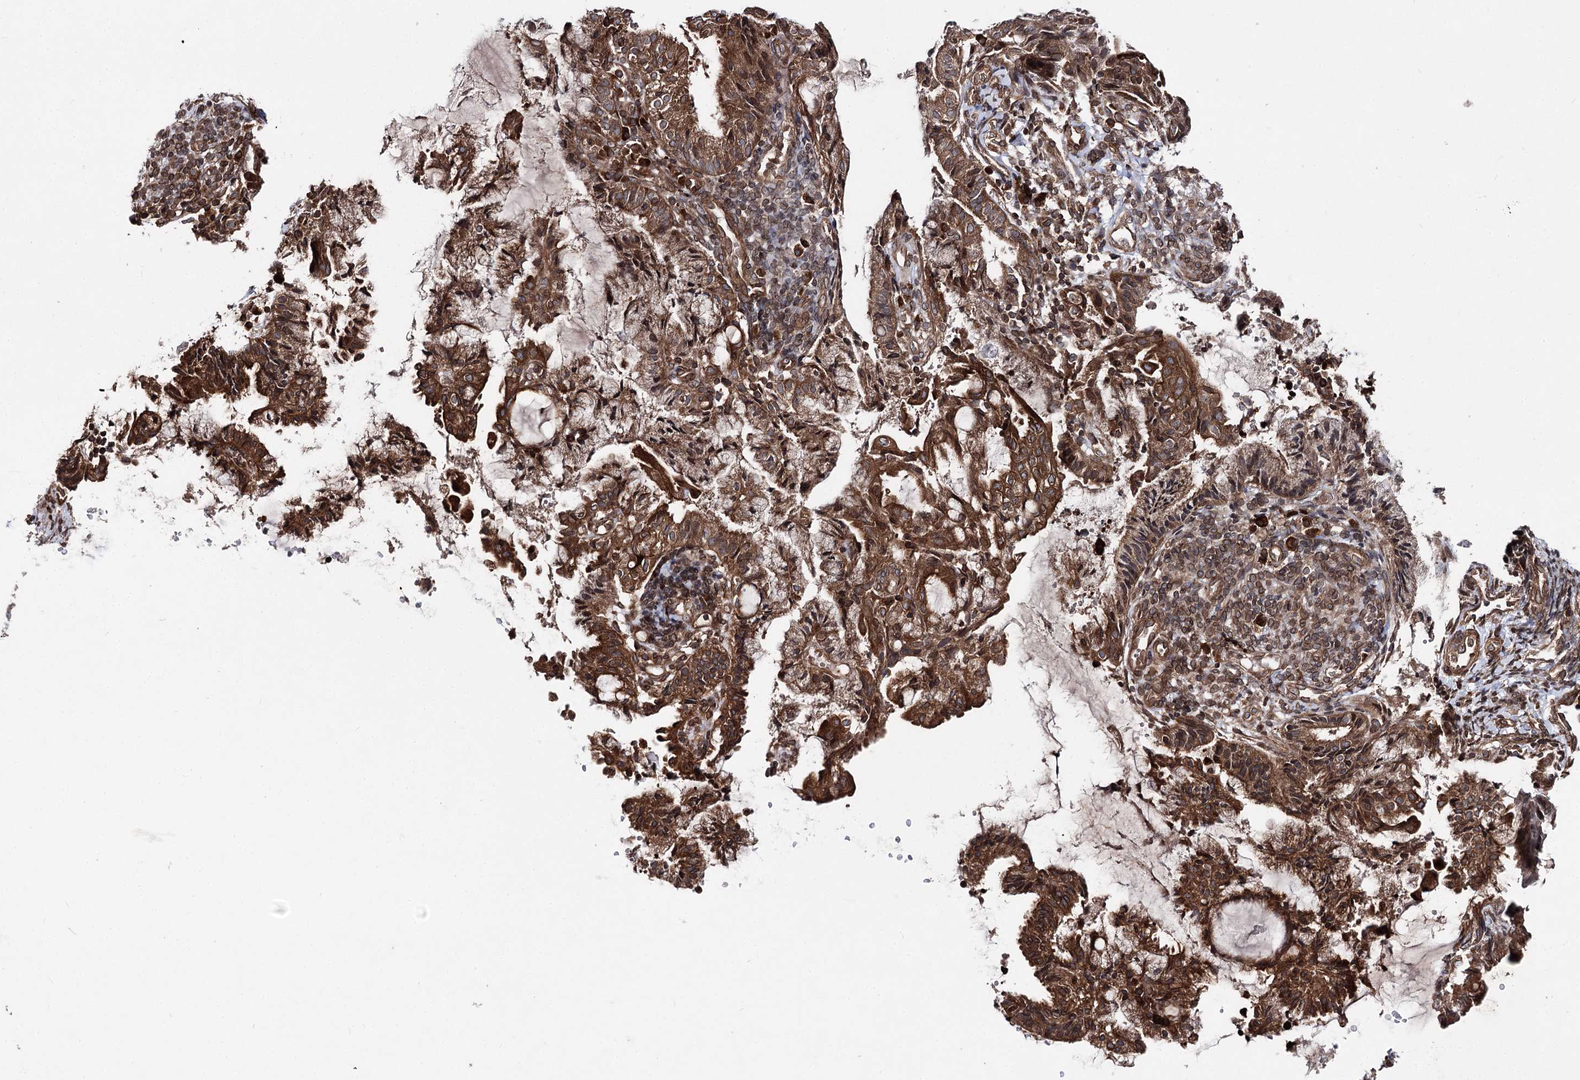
{"staining": {"intensity": "strong", "quantity": ">75%", "location": "cytoplasmic/membranous"}, "tissue": "endometrial cancer", "cell_type": "Tumor cells", "image_type": "cancer", "snomed": [{"axis": "morphology", "description": "Adenocarcinoma, NOS"}, {"axis": "topography", "description": "Endometrium"}], "caption": "DAB immunohistochemical staining of human endometrial cancer exhibits strong cytoplasmic/membranous protein positivity in approximately >75% of tumor cells.", "gene": "FGFR1OP2", "patient": {"sex": "female", "age": 86}}